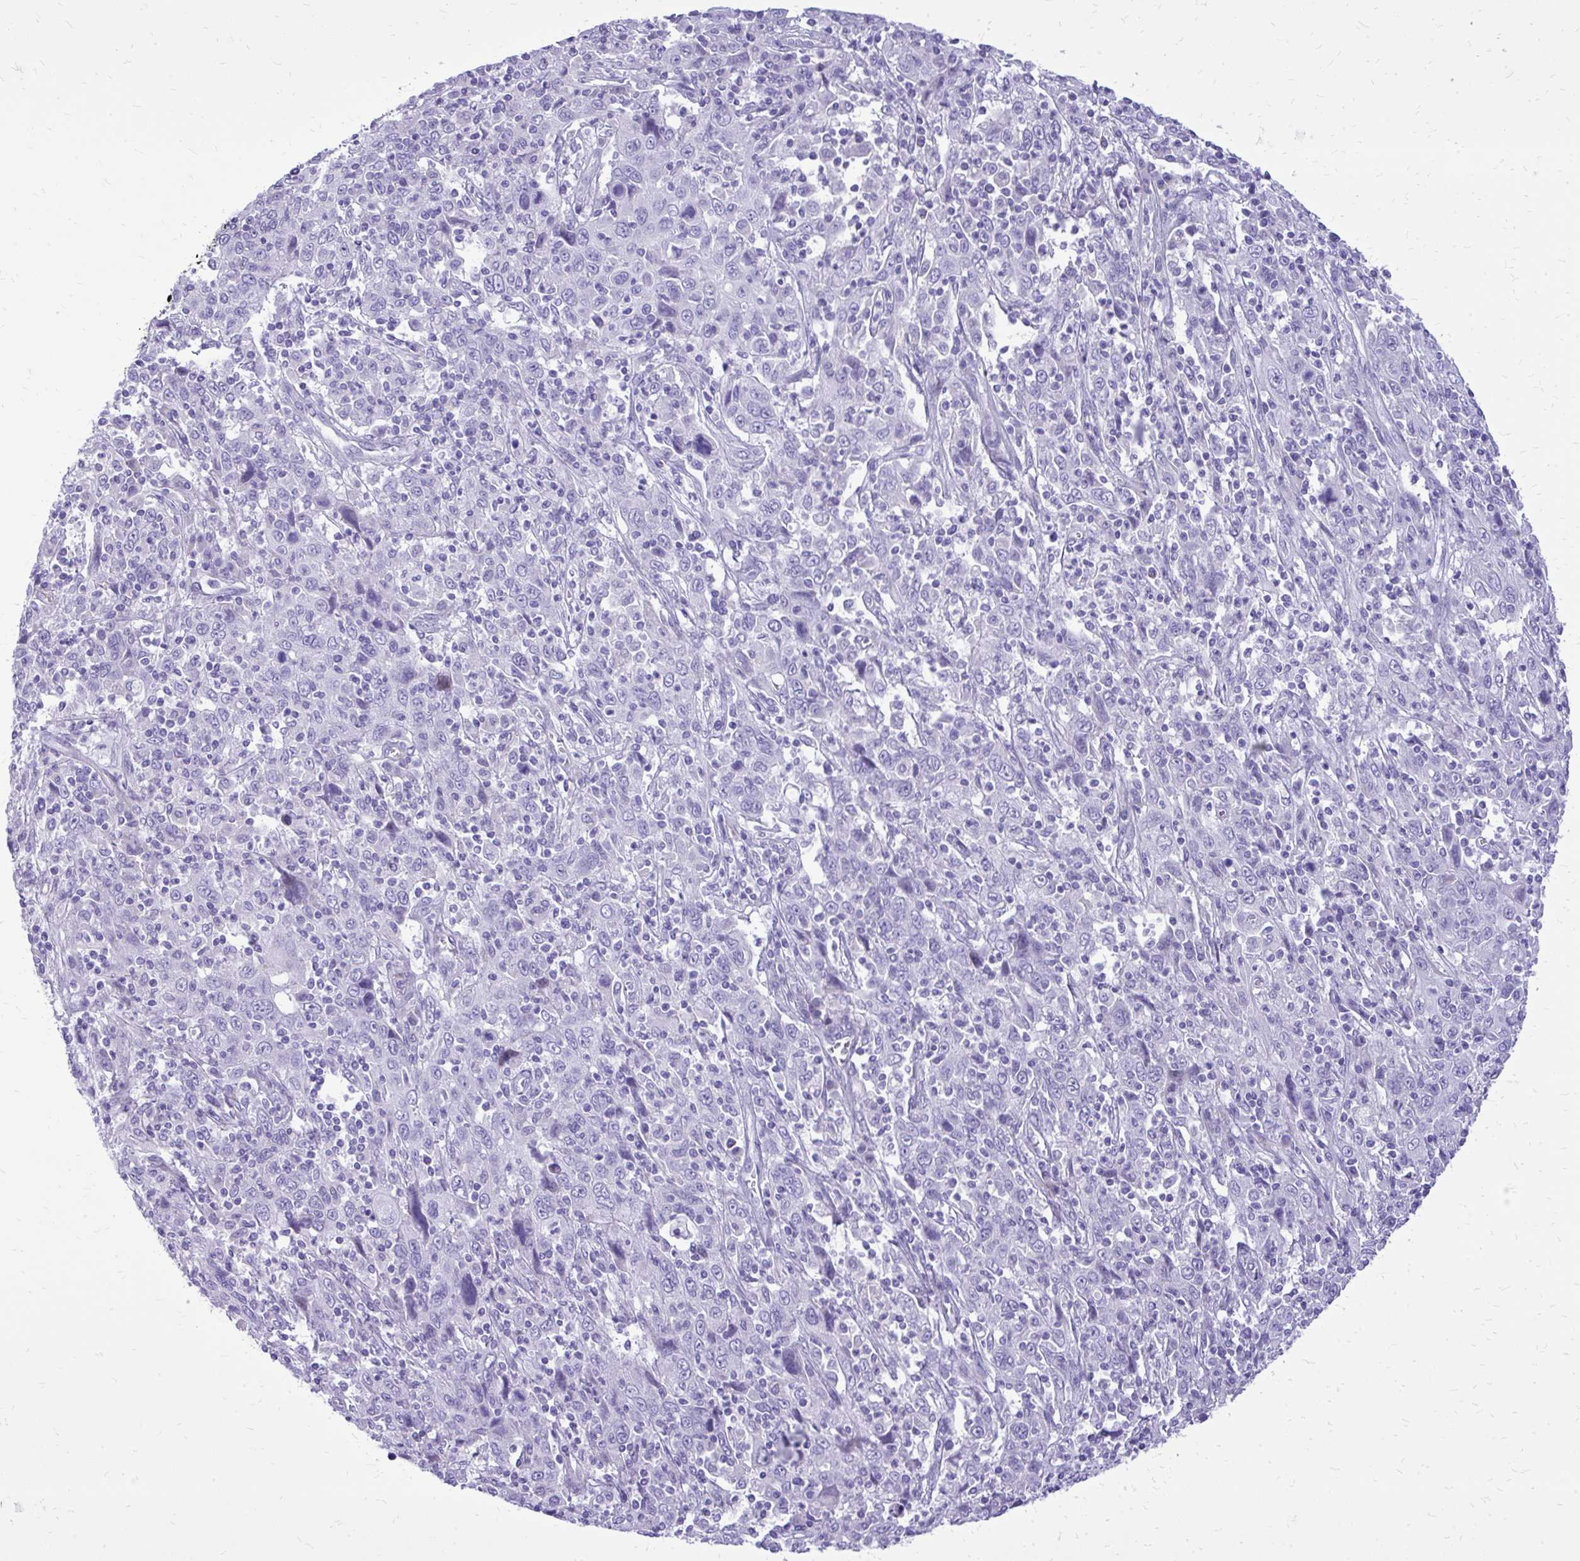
{"staining": {"intensity": "negative", "quantity": "none", "location": "none"}, "tissue": "cervical cancer", "cell_type": "Tumor cells", "image_type": "cancer", "snomed": [{"axis": "morphology", "description": "Squamous cell carcinoma, NOS"}, {"axis": "topography", "description": "Cervix"}], "caption": "Protein analysis of cervical squamous cell carcinoma demonstrates no significant expression in tumor cells.", "gene": "BCL6B", "patient": {"sex": "female", "age": 46}}